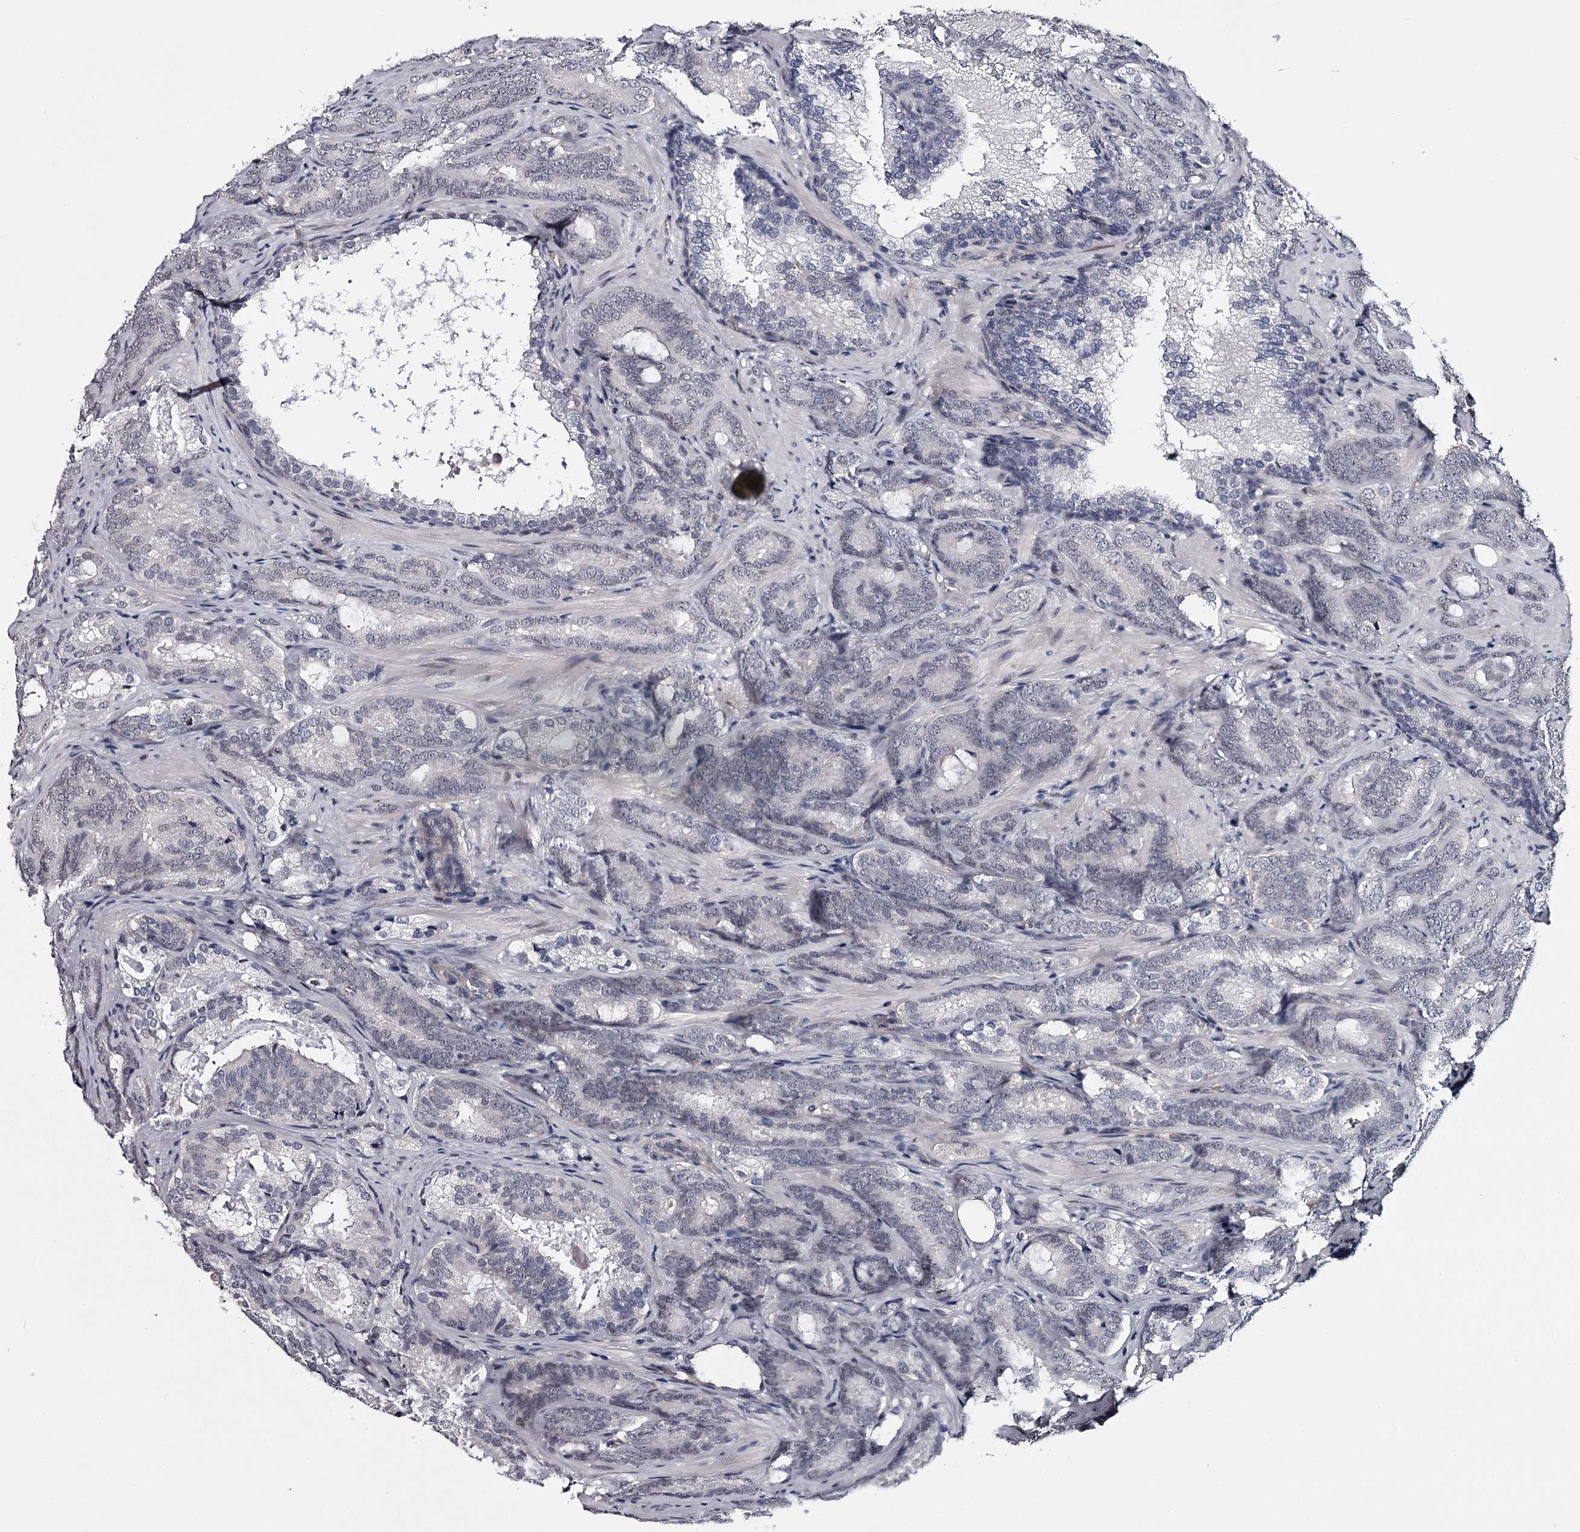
{"staining": {"intensity": "negative", "quantity": "none", "location": "none"}, "tissue": "prostate cancer", "cell_type": "Tumor cells", "image_type": "cancer", "snomed": [{"axis": "morphology", "description": "Adenocarcinoma, Low grade"}, {"axis": "topography", "description": "Prostate"}], "caption": "A photomicrograph of prostate cancer (low-grade adenocarcinoma) stained for a protein demonstrates no brown staining in tumor cells.", "gene": "OVOL2", "patient": {"sex": "male", "age": 60}}